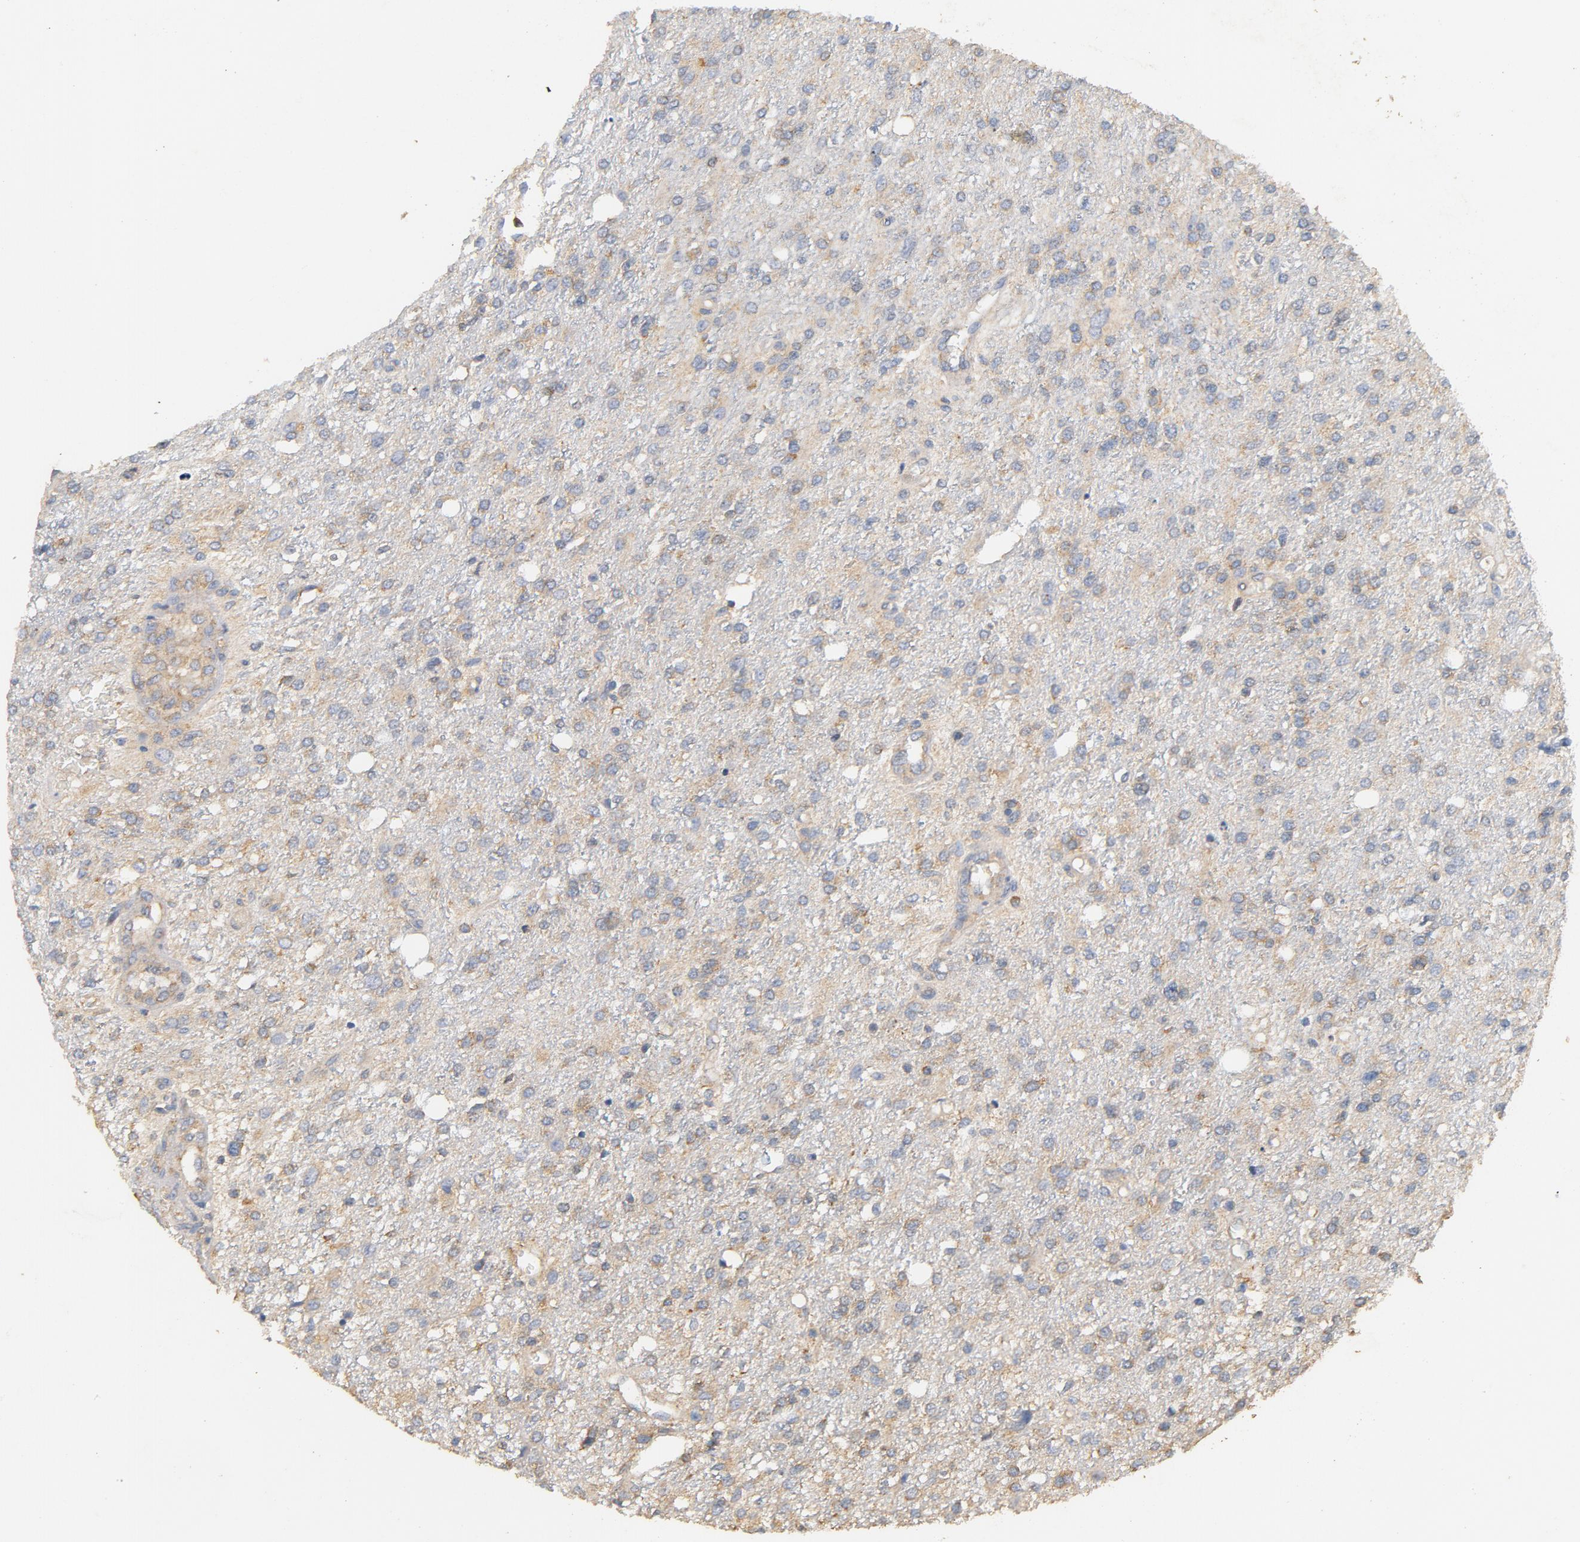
{"staining": {"intensity": "weak", "quantity": ">75%", "location": "cytoplasmic/membranous"}, "tissue": "glioma", "cell_type": "Tumor cells", "image_type": "cancer", "snomed": [{"axis": "morphology", "description": "Glioma, malignant, High grade"}, {"axis": "topography", "description": "Cerebral cortex"}], "caption": "There is low levels of weak cytoplasmic/membranous staining in tumor cells of glioma, as demonstrated by immunohistochemical staining (brown color).", "gene": "DDX6", "patient": {"sex": "male", "age": 76}}